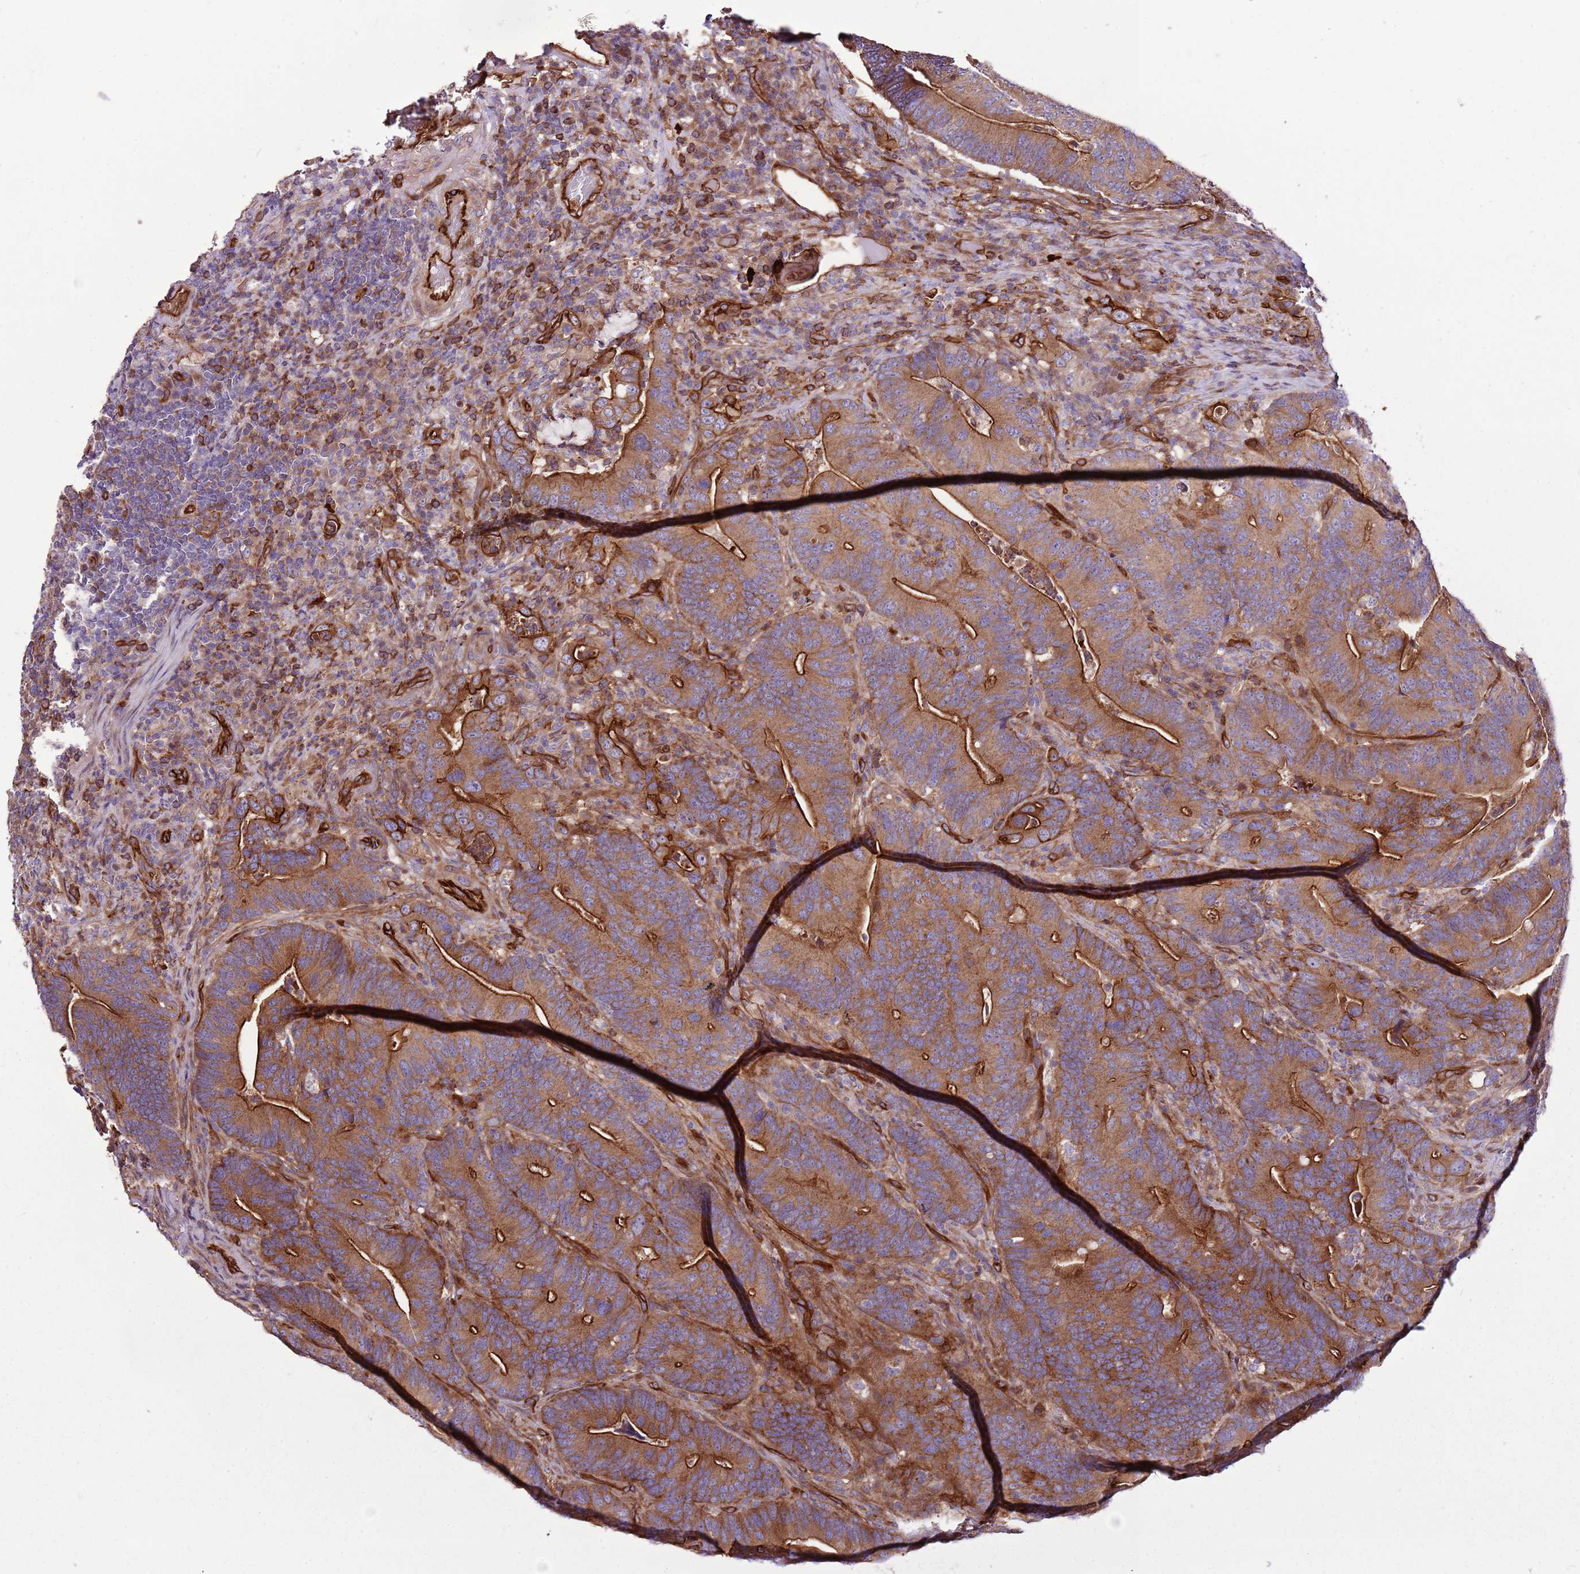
{"staining": {"intensity": "strong", "quantity": "25%-75%", "location": "cytoplasmic/membranous"}, "tissue": "colorectal cancer", "cell_type": "Tumor cells", "image_type": "cancer", "snomed": [{"axis": "morphology", "description": "Adenocarcinoma, NOS"}, {"axis": "topography", "description": "Colon"}], "caption": "This micrograph demonstrates colorectal cancer (adenocarcinoma) stained with IHC to label a protein in brown. The cytoplasmic/membranous of tumor cells show strong positivity for the protein. Nuclei are counter-stained blue.", "gene": "ZNF827", "patient": {"sex": "female", "age": 66}}